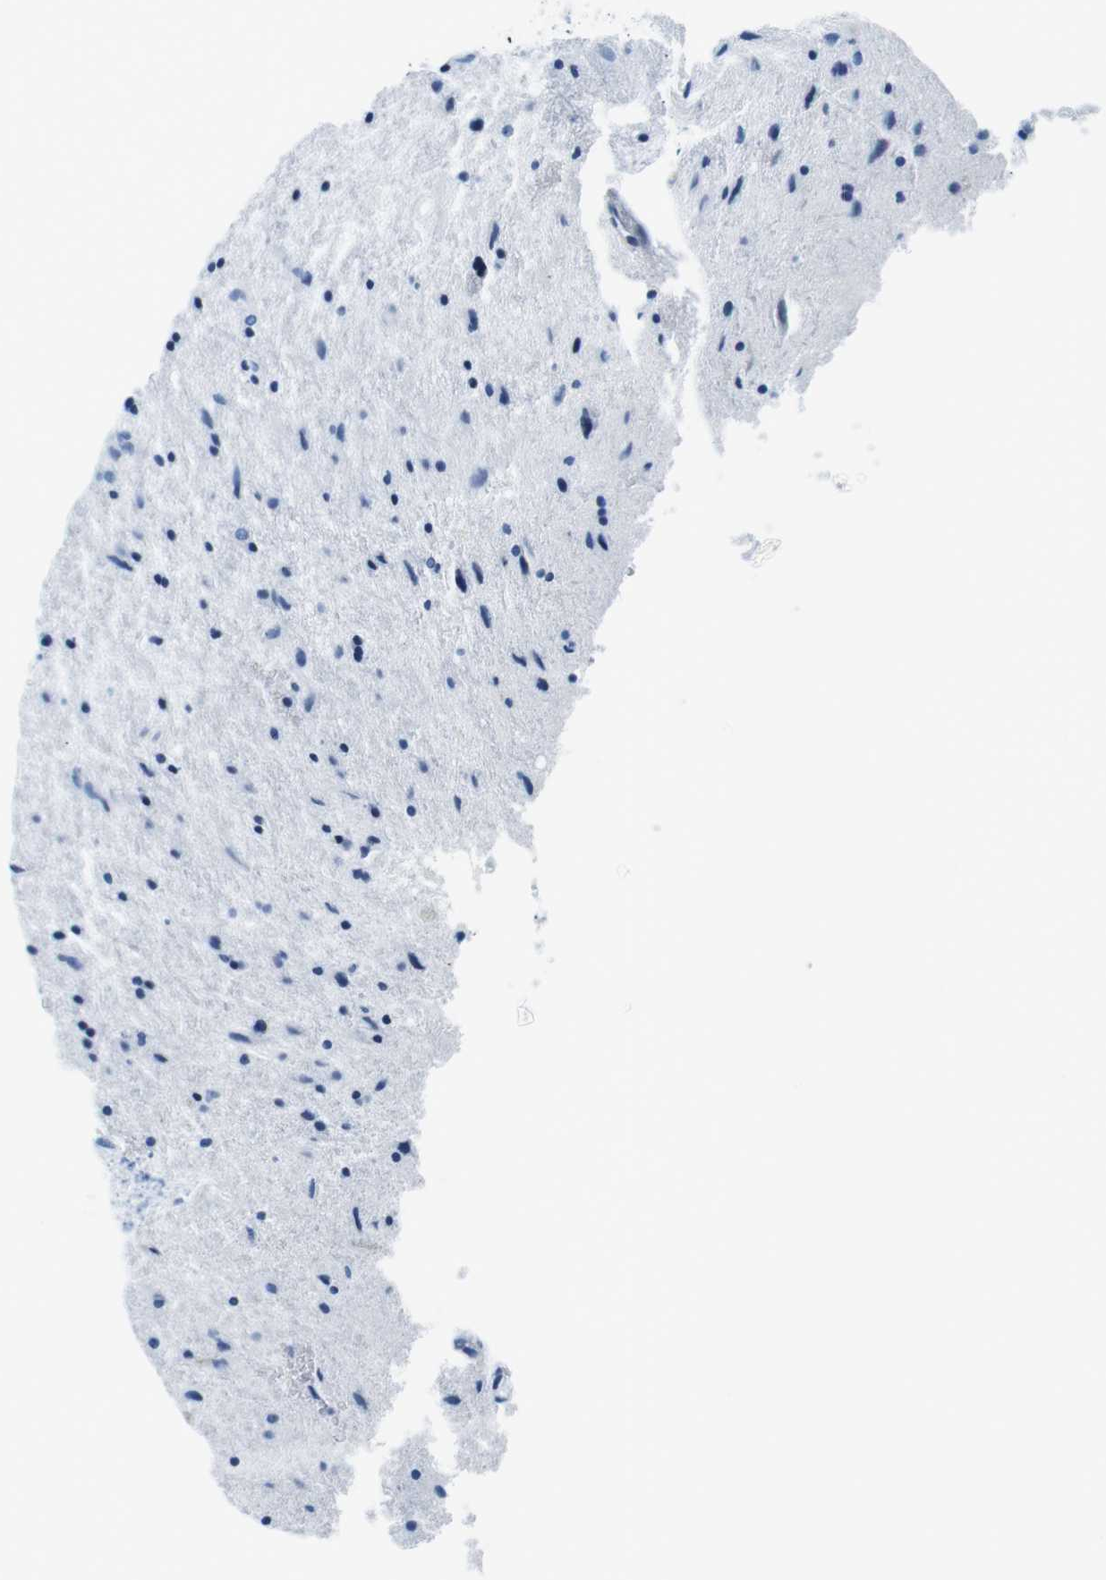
{"staining": {"intensity": "negative", "quantity": "none", "location": "none"}, "tissue": "glioma", "cell_type": "Tumor cells", "image_type": "cancer", "snomed": [{"axis": "morphology", "description": "Glioma, malignant, Low grade"}, {"axis": "topography", "description": "Brain"}], "caption": "Immunohistochemical staining of human glioma displays no significant positivity in tumor cells.", "gene": "ELANE", "patient": {"sex": "male", "age": 77}}